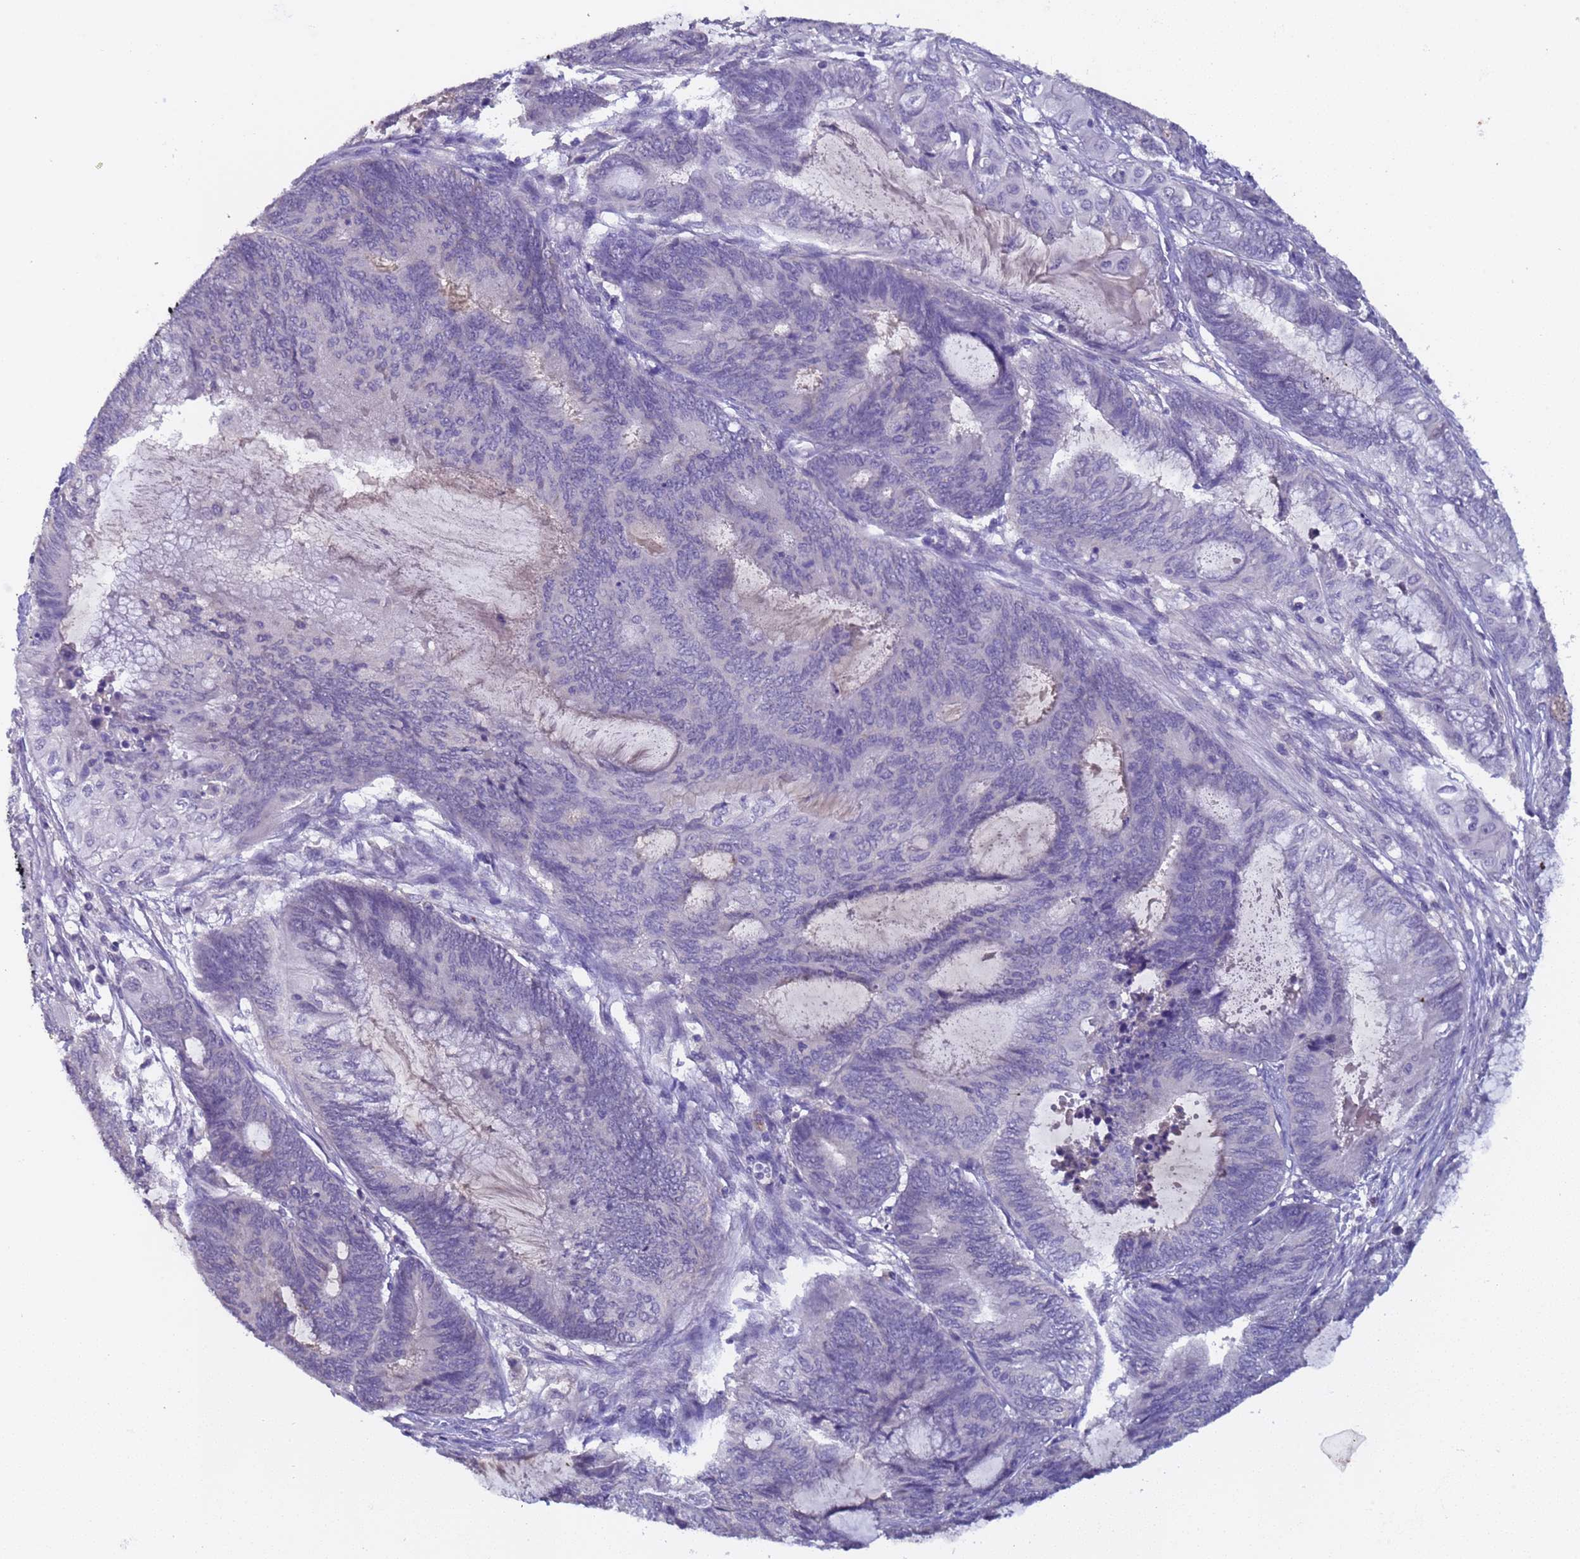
{"staining": {"intensity": "negative", "quantity": "none", "location": "none"}, "tissue": "endometrial cancer", "cell_type": "Tumor cells", "image_type": "cancer", "snomed": [{"axis": "morphology", "description": "Adenocarcinoma, NOS"}, {"axis": "topography", "description": "Uterus"}, {"axis": "topography", "description": "Endometrium"}], "caption": "Immunohistochemical staining of human endometrial adenocarcinoma demonstrates no significant expression in tumor cells.", "gene": "ZNF248", "patient": {"sex": "female", "age": 70}}